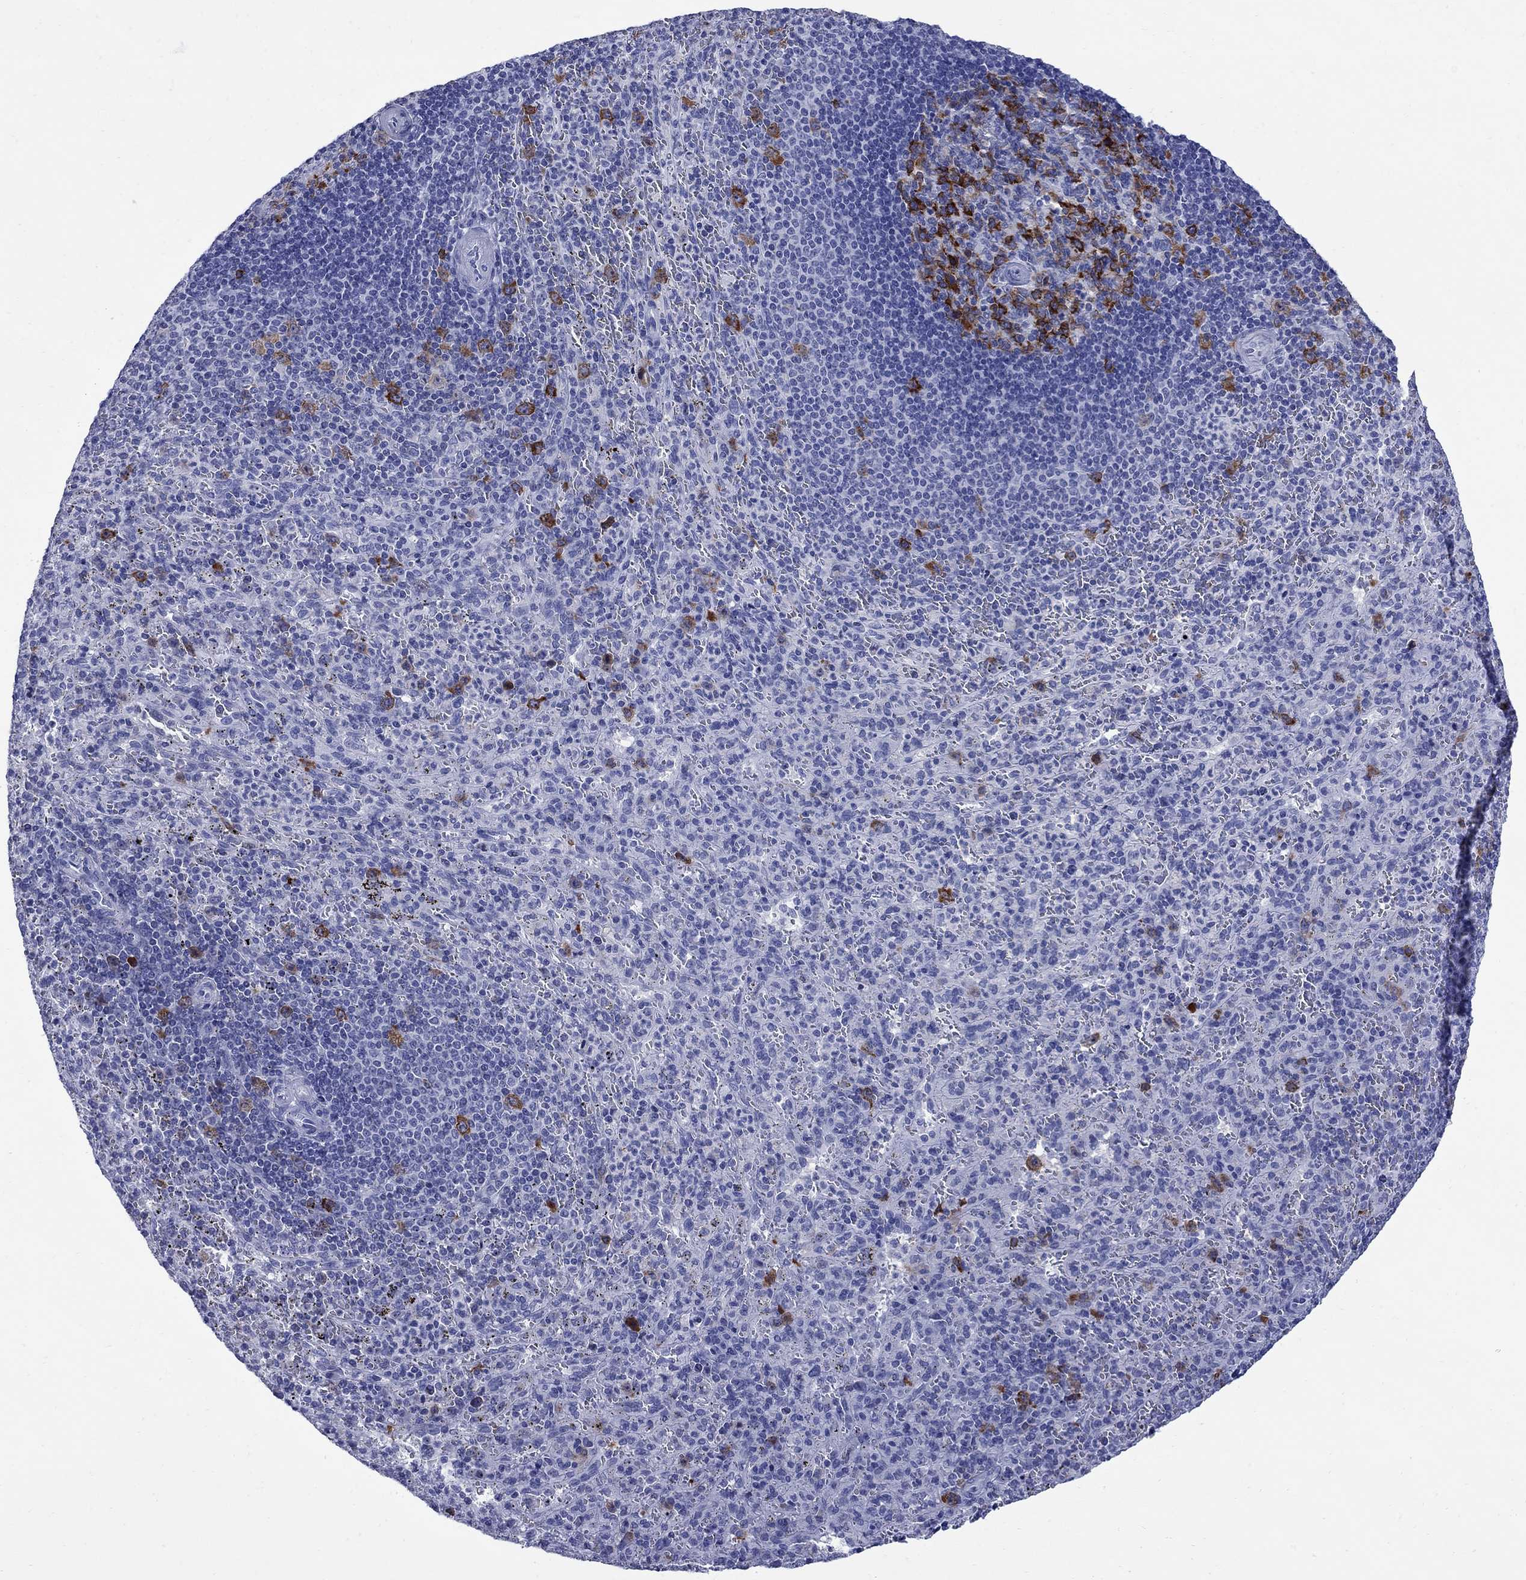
{"staining": {"intensity": "strong", "quantity": "<25%", "location": "cytoplasmic/membranous"}, "tissue": "spleen", "cell_type": "Cells in red pulp", "image_type": "normal", "snomed": [{"axis": "morphology", "description": "Normal tissue, NOS"}, {"axis": "topography", "description": "Spleen"}], "caption": "Unremarkable spleen was stained to show a protein in brown. There is medium levels of strong cytoplasmic/membranous expression in about <25% of cells in red pulp. (brown staining indicates protein expression, while blue staining denotes nuclei).", "gene": "TACC3", "patient": {"sex": "male", "age": 57}}